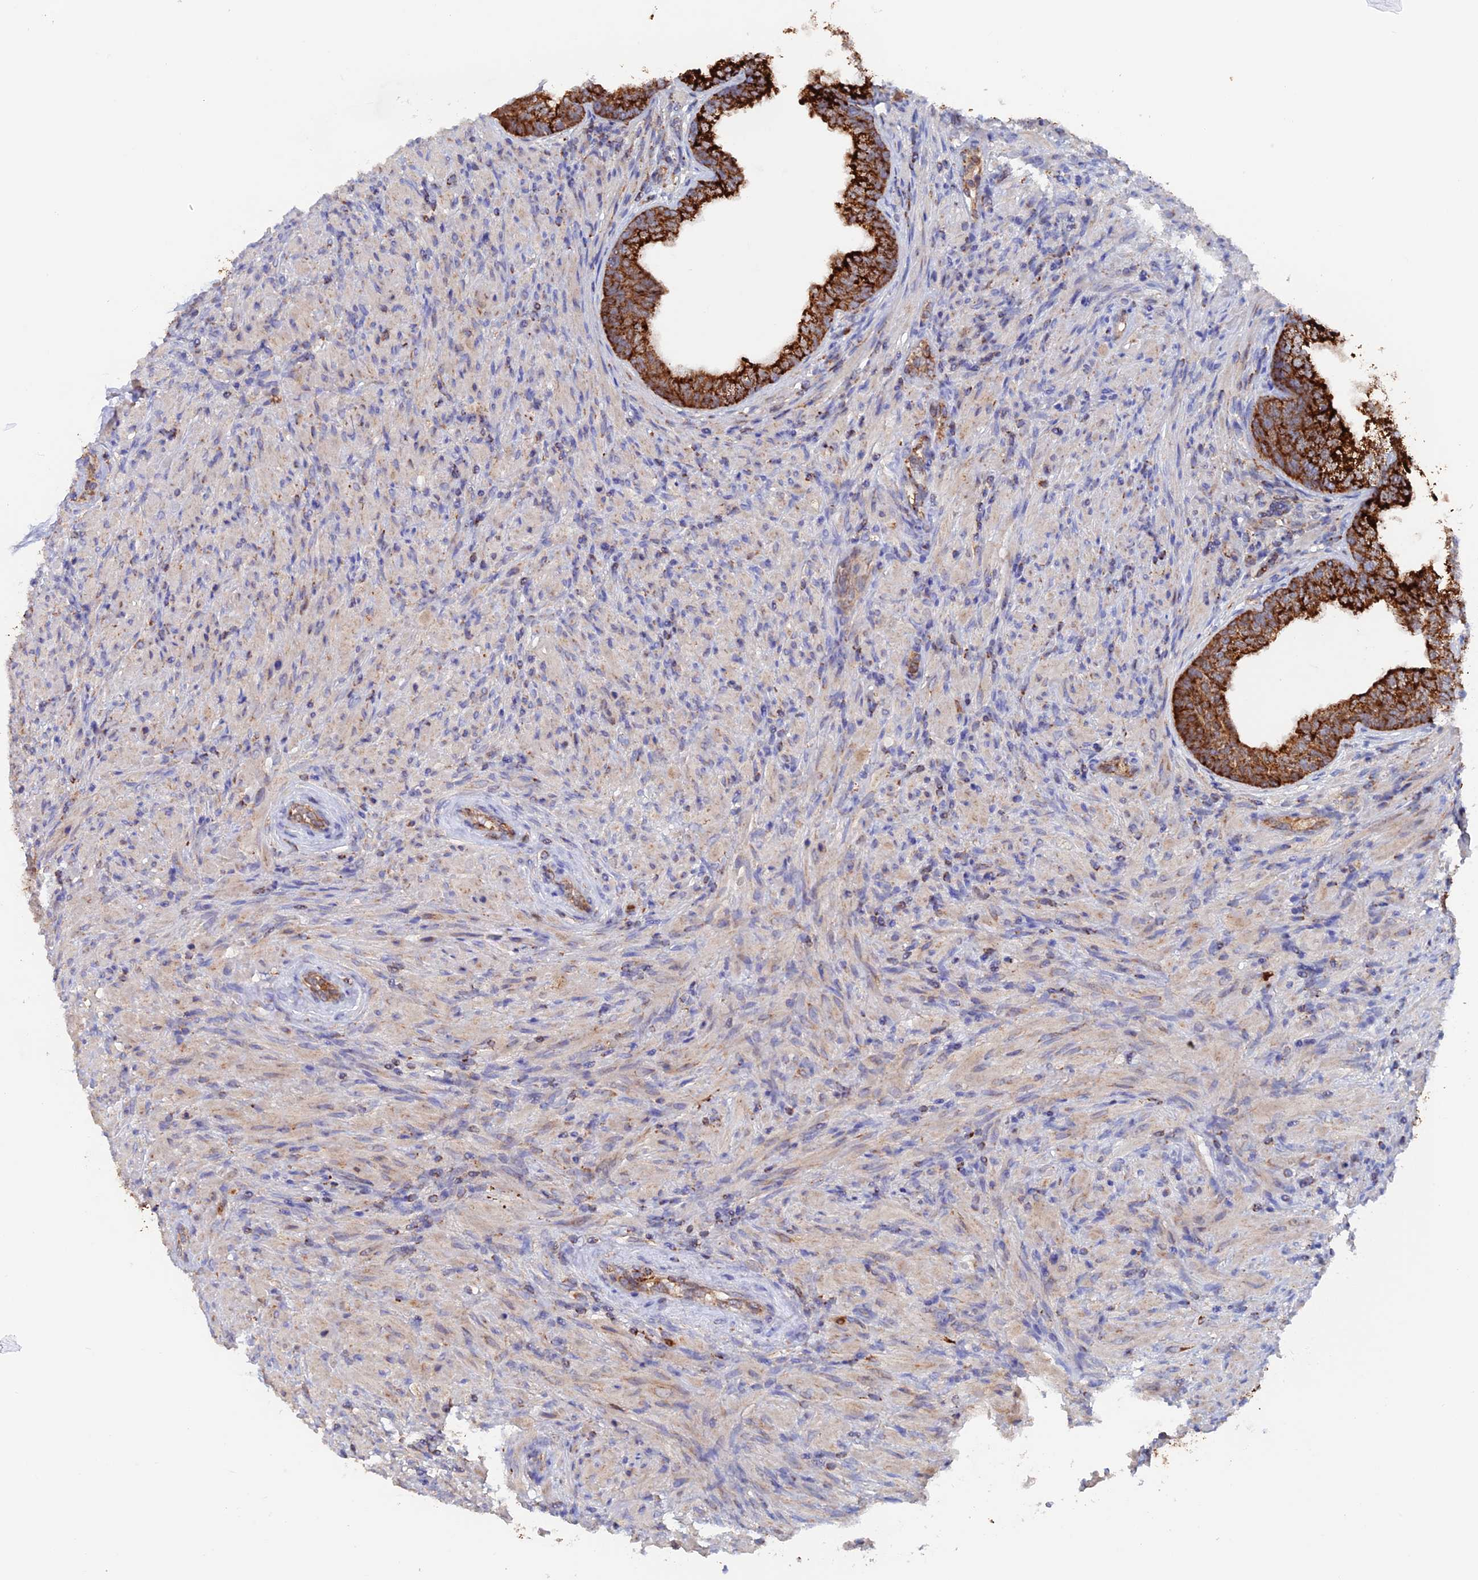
{"staining": {"intensity": "strong", "quantity": ">75%", "location": "cytoplasmic/membranous"}, "tissue": "prostate", "cell_type": "Glandular cells", "image_type": "normal", "snomed": [{"axis": "morphology", "description": "Normal tissue, NOS"}, {"axis": "topography", "description": "Prostate"}], "caption": "Protein expression analysis of benign human prostate reveals strong cytoplasmic/membranous expression in about >75% of glandular cells. (Brightfield microscopy of DAB IHC at high magnification).", "gene": "DTYMK", "patient": {"sex": "male", "age": 76}}